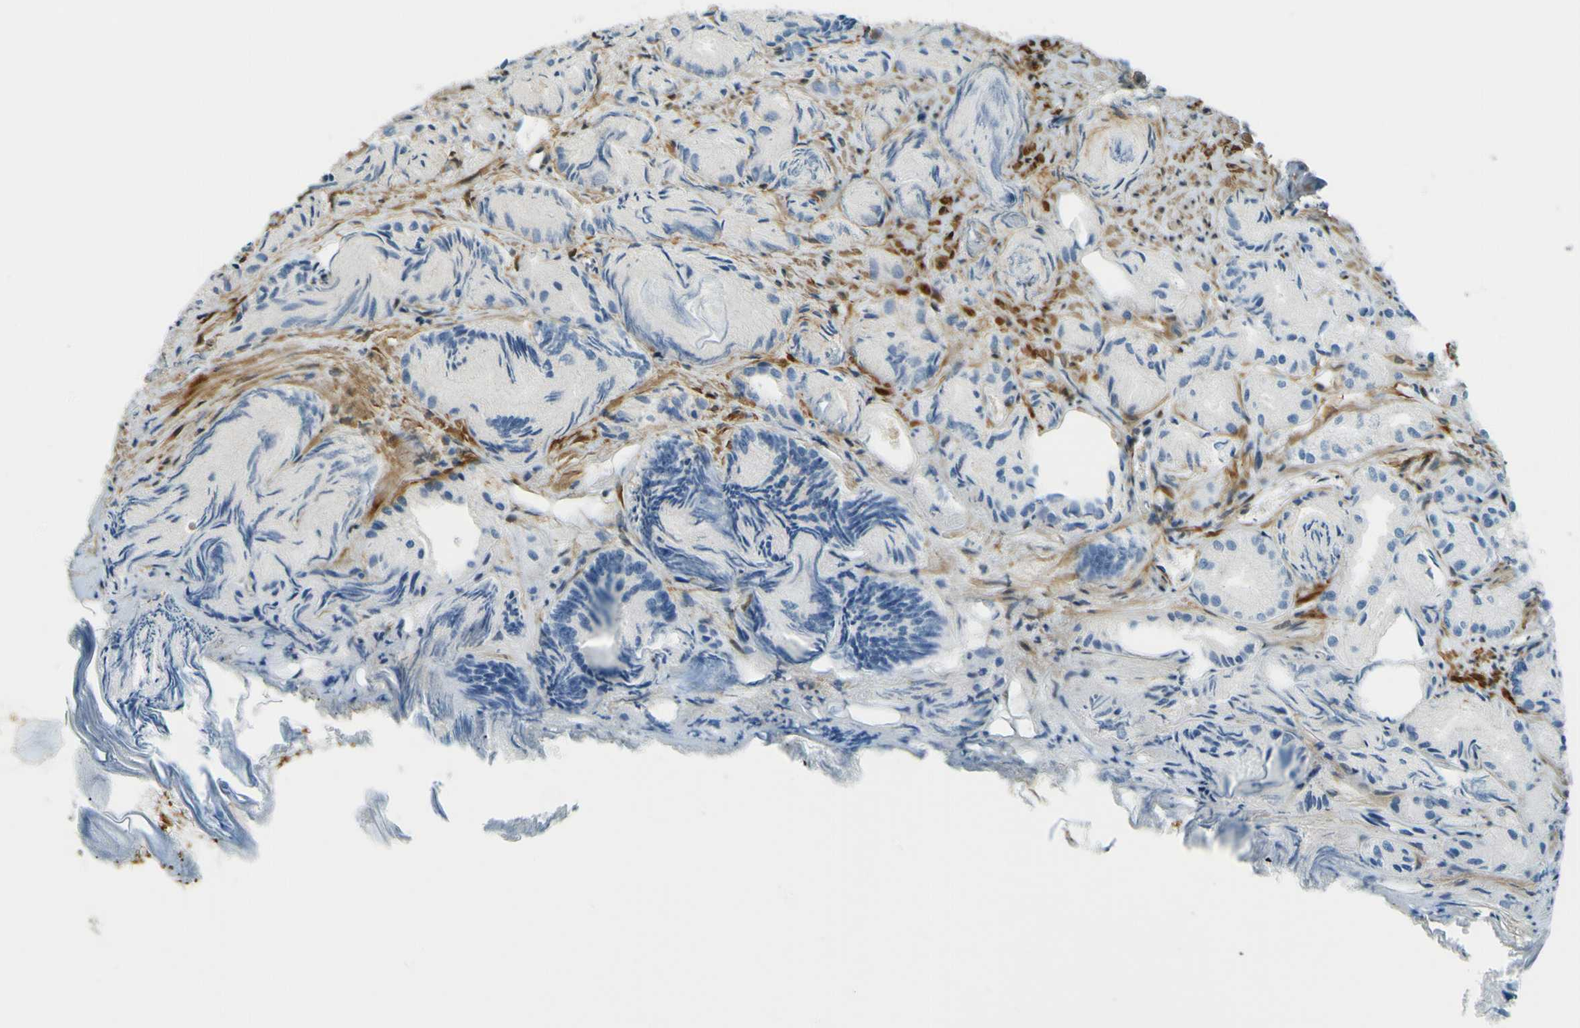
{"staining": {"intensity": "negative", "quantity": "none", "location": "none"}, "tissue": "prostate cancer", "cell_type": "Tumor cells", "image_type": "cancer", "snomed": [{"axis": "morphology", "description": "Adenocarcinoma, Low grade"}, {"axis": "topography", "description": "Prostate"}], "caption": "A histopathology image of human prostate cancer (adenocarcinoma (low-grade)) is negative for staining in tumor cells.", "gene": "NEXN", "patient": {"sex": "male", "age": 72}}